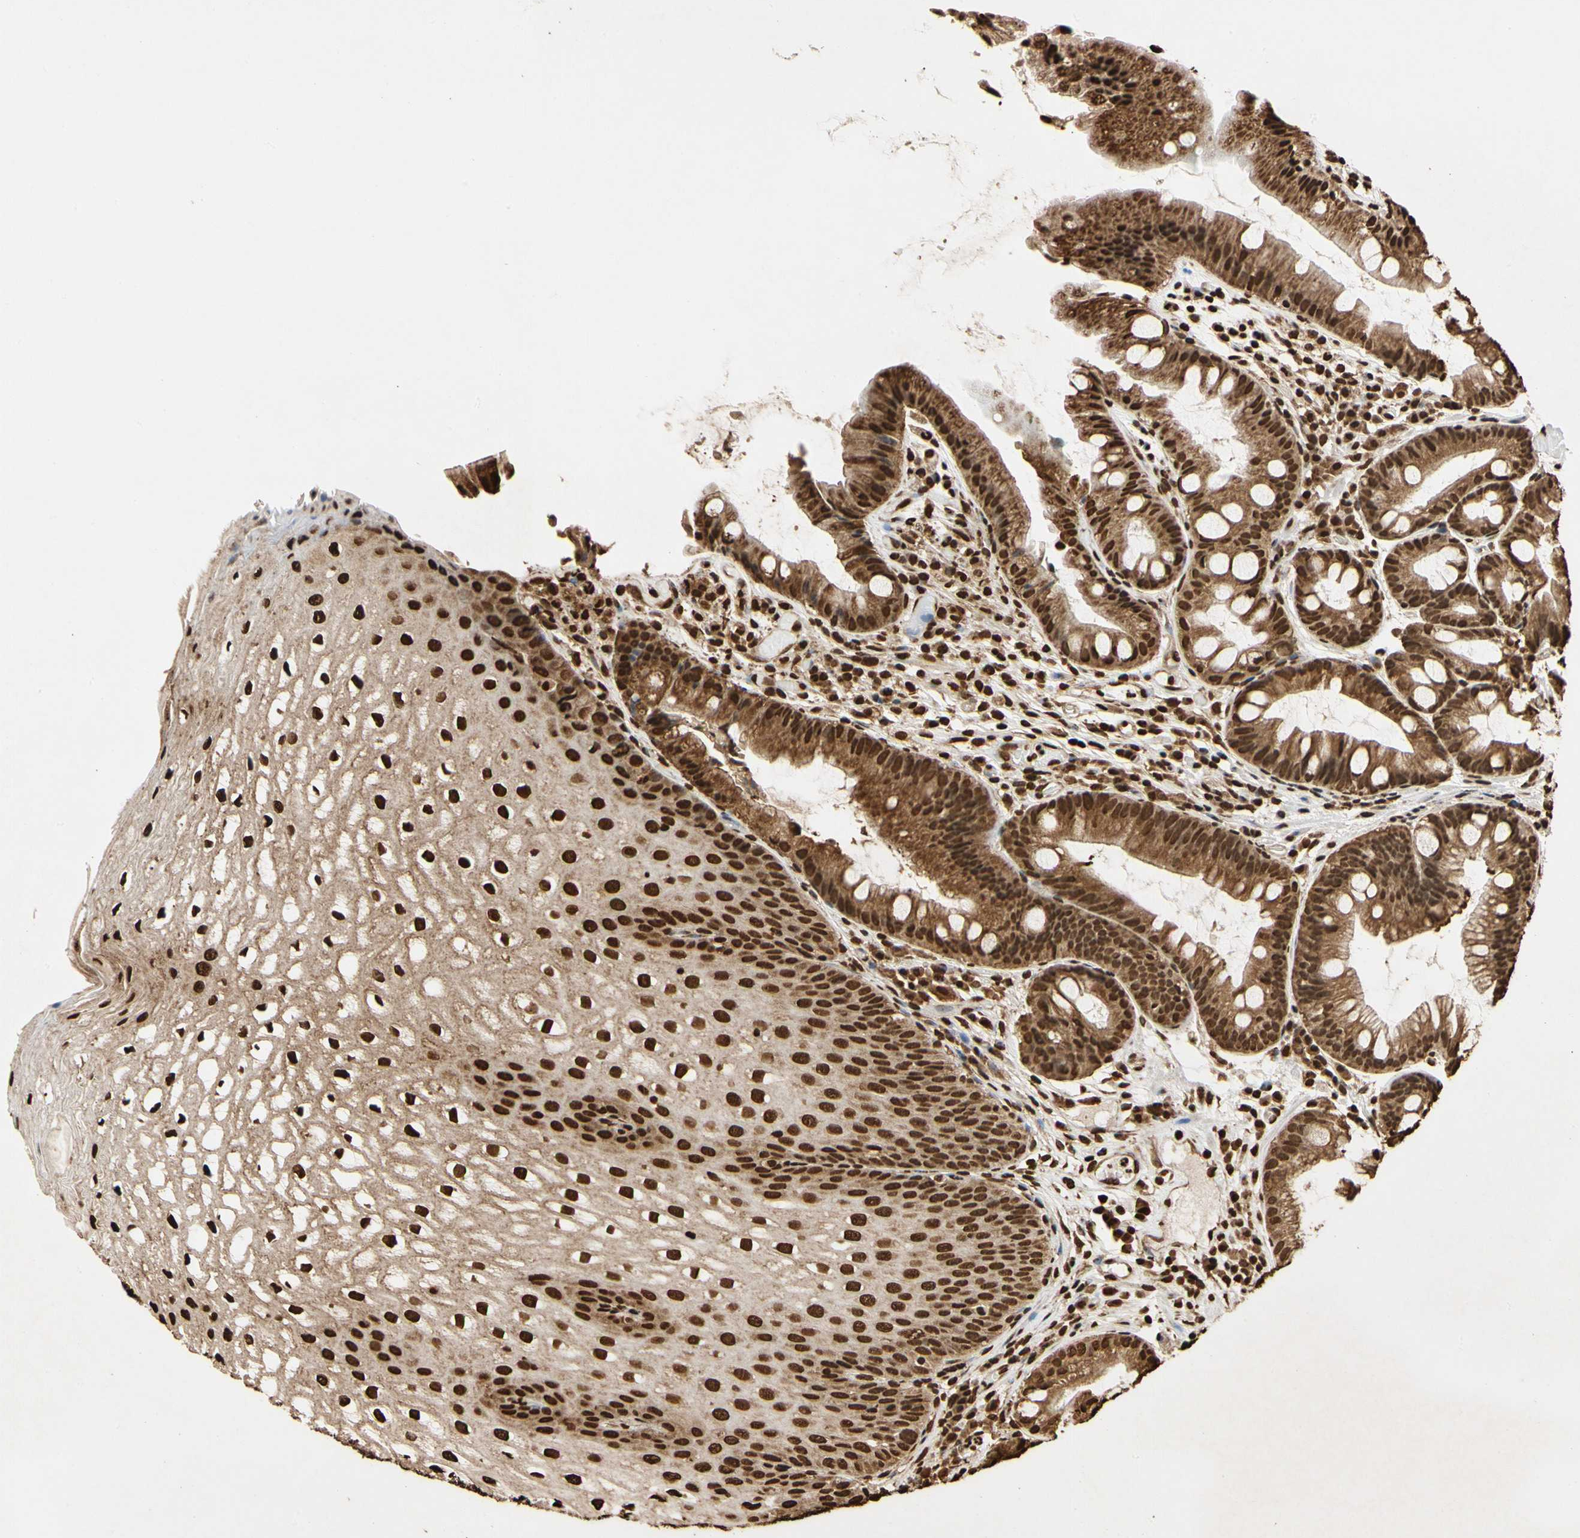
{"staining": {"intensity": "strong", "quantity": ">75%", "location": "cytoplasmic/membranous,nuclear"}, "tissue": "stomach", "cell_type": "Glandular cells", "image_type": "normal", "snomed": [{"axis": "morphology", "description": "Normal tissue, NOS"}, {"axis": "topography", "description": "Stomach, upper"}], "caption": "A histopathology image of human stomach stained for a protein exhibits strong cytoplasmic/membranous,nuclear brown staining in glandular cells.", "gene": "HNRNPK", "patient": {"sex": "male", "age": 72}}